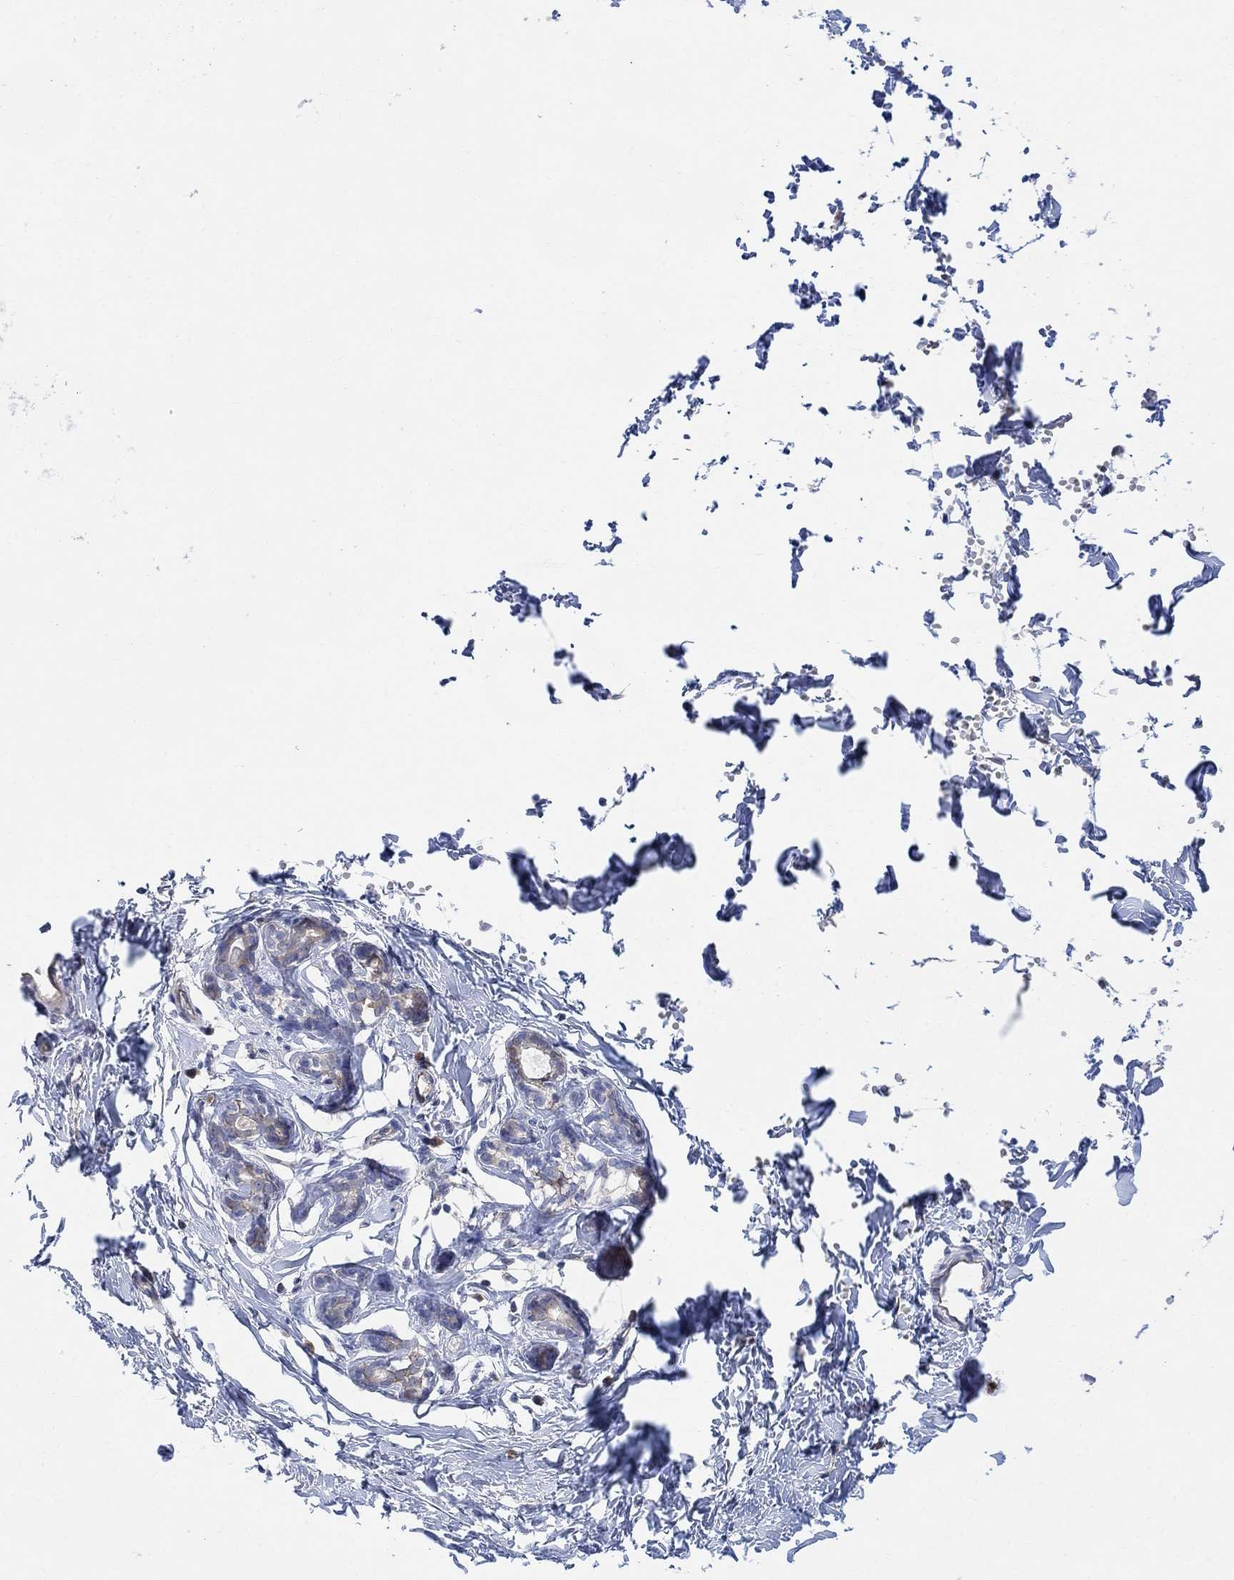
{"staining": {"intensity": "negative", "quantity": "none", "location": "none"}, "tissue": "breast", "cell_type": "Glandular cells", "image_type": "normal", "snomed": [{"axis": "morphology", "description": "Normal tissue, NOS"}, {"axis": "topography", "description": "Breast"}], "caption": "This histopathology image is of normal breast stained with immunohistochemistry (IHC) to label a protein in brown with the nuclei are counter-stained blue. There is no positivity in glandular cells.", "gene": "CNTF", "patient": {"sex": "female", "age": 37}}